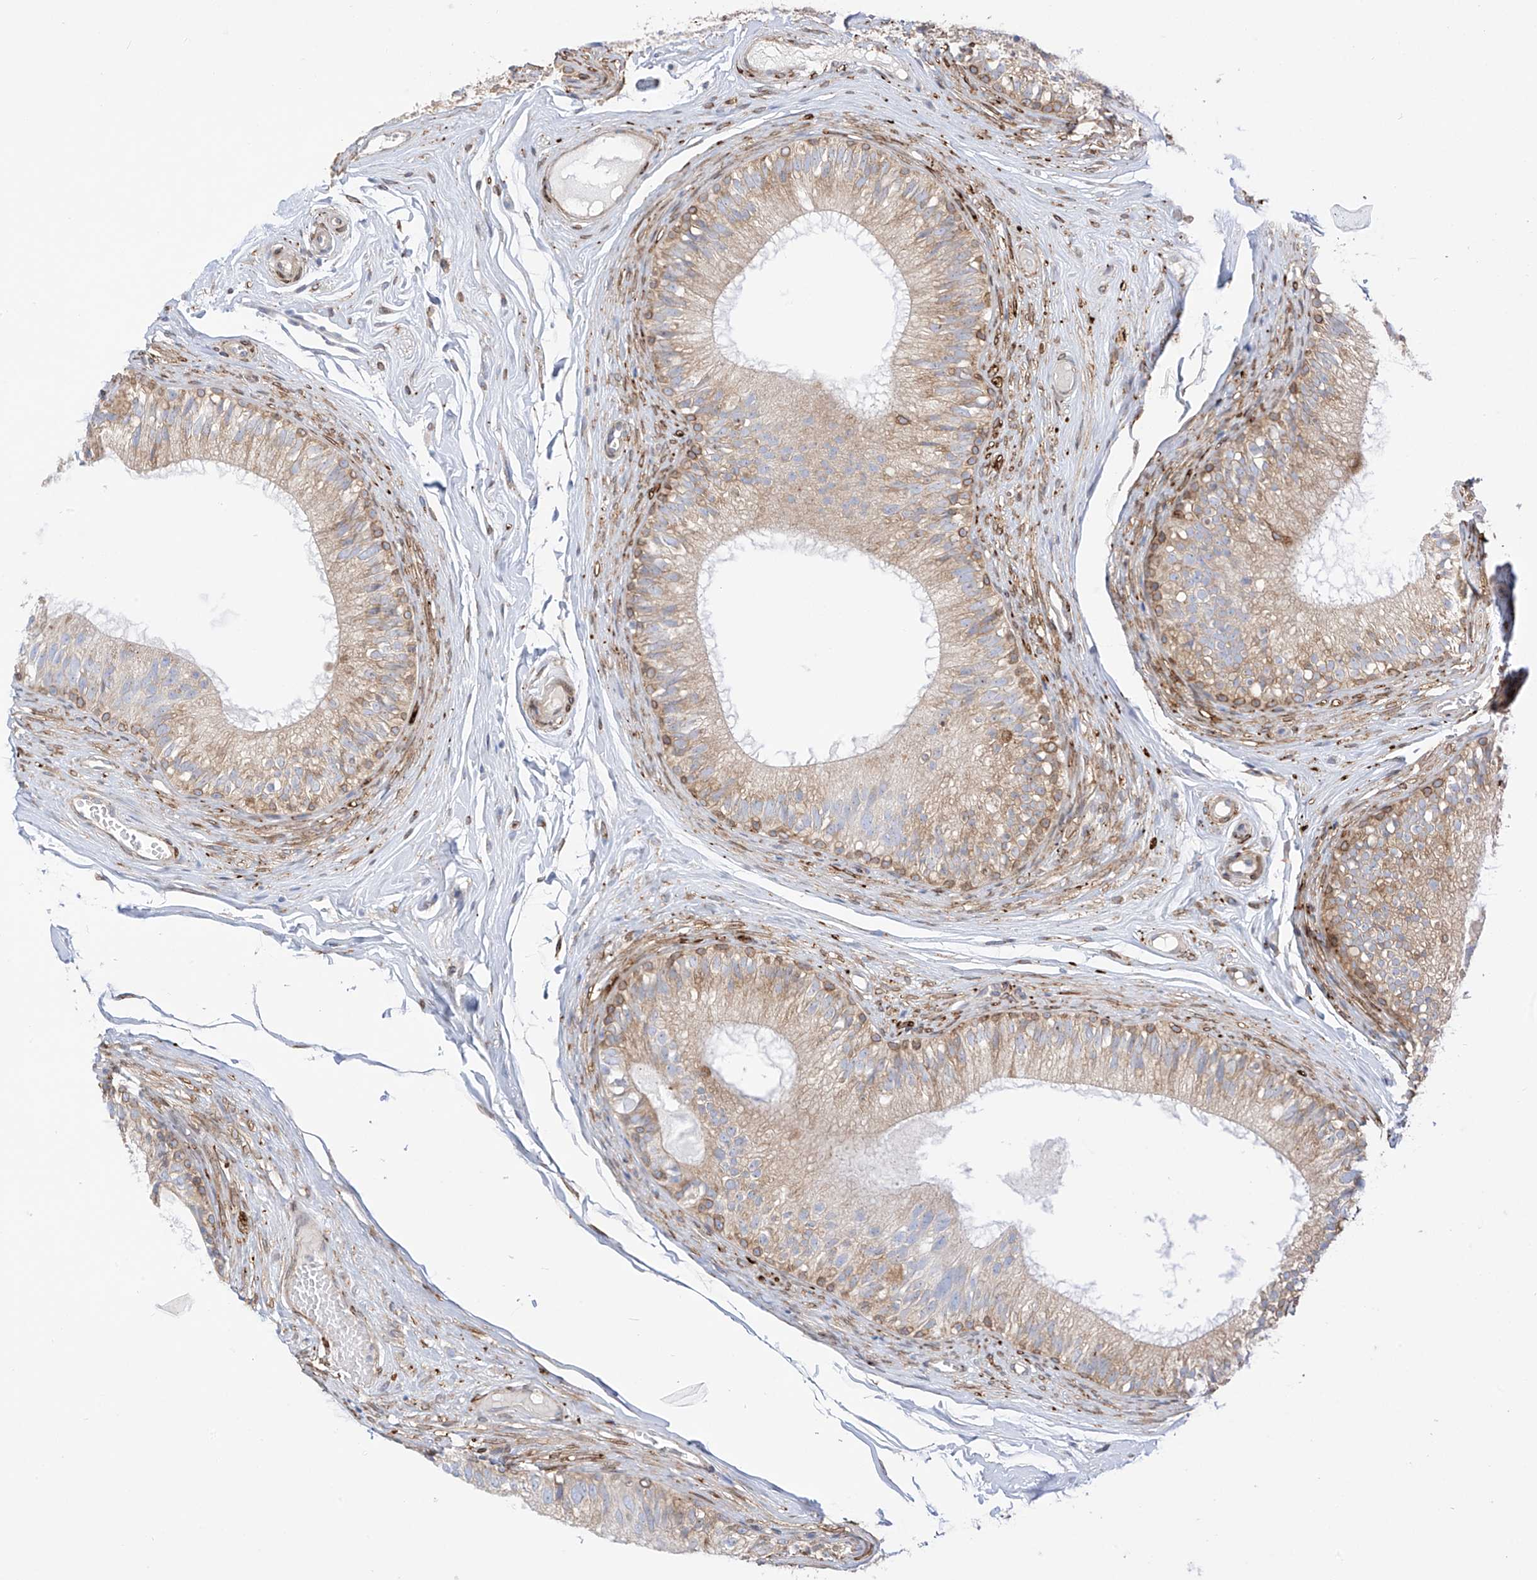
{"staining": {"intensity": "moderate", "quantity": "<25%", "location": "cytoplasmic/membranous"}, "tissue": "epididymis", "cell_type": "Glandular cells", "image_type": "normal", "snomed": [{"axis": "morphology", "description": "Normal tissue, NOS"}, {"axis": "morphology", "description": "Seminoma in situ"}, {"axis": "topography", "description": "Testis"}, {"axis": "topography", "description": "Epididymis"}], "caption": "The micrograph shows immunohistochemical staining of unremarkable epididymis. There is moderate cytoplasmic/membranous positivity is present in about <25% of glandular cells. Nuclei are stained in blue.", "gene": "PCYOX1", "patient": {"sex": "male", "age": 28}}